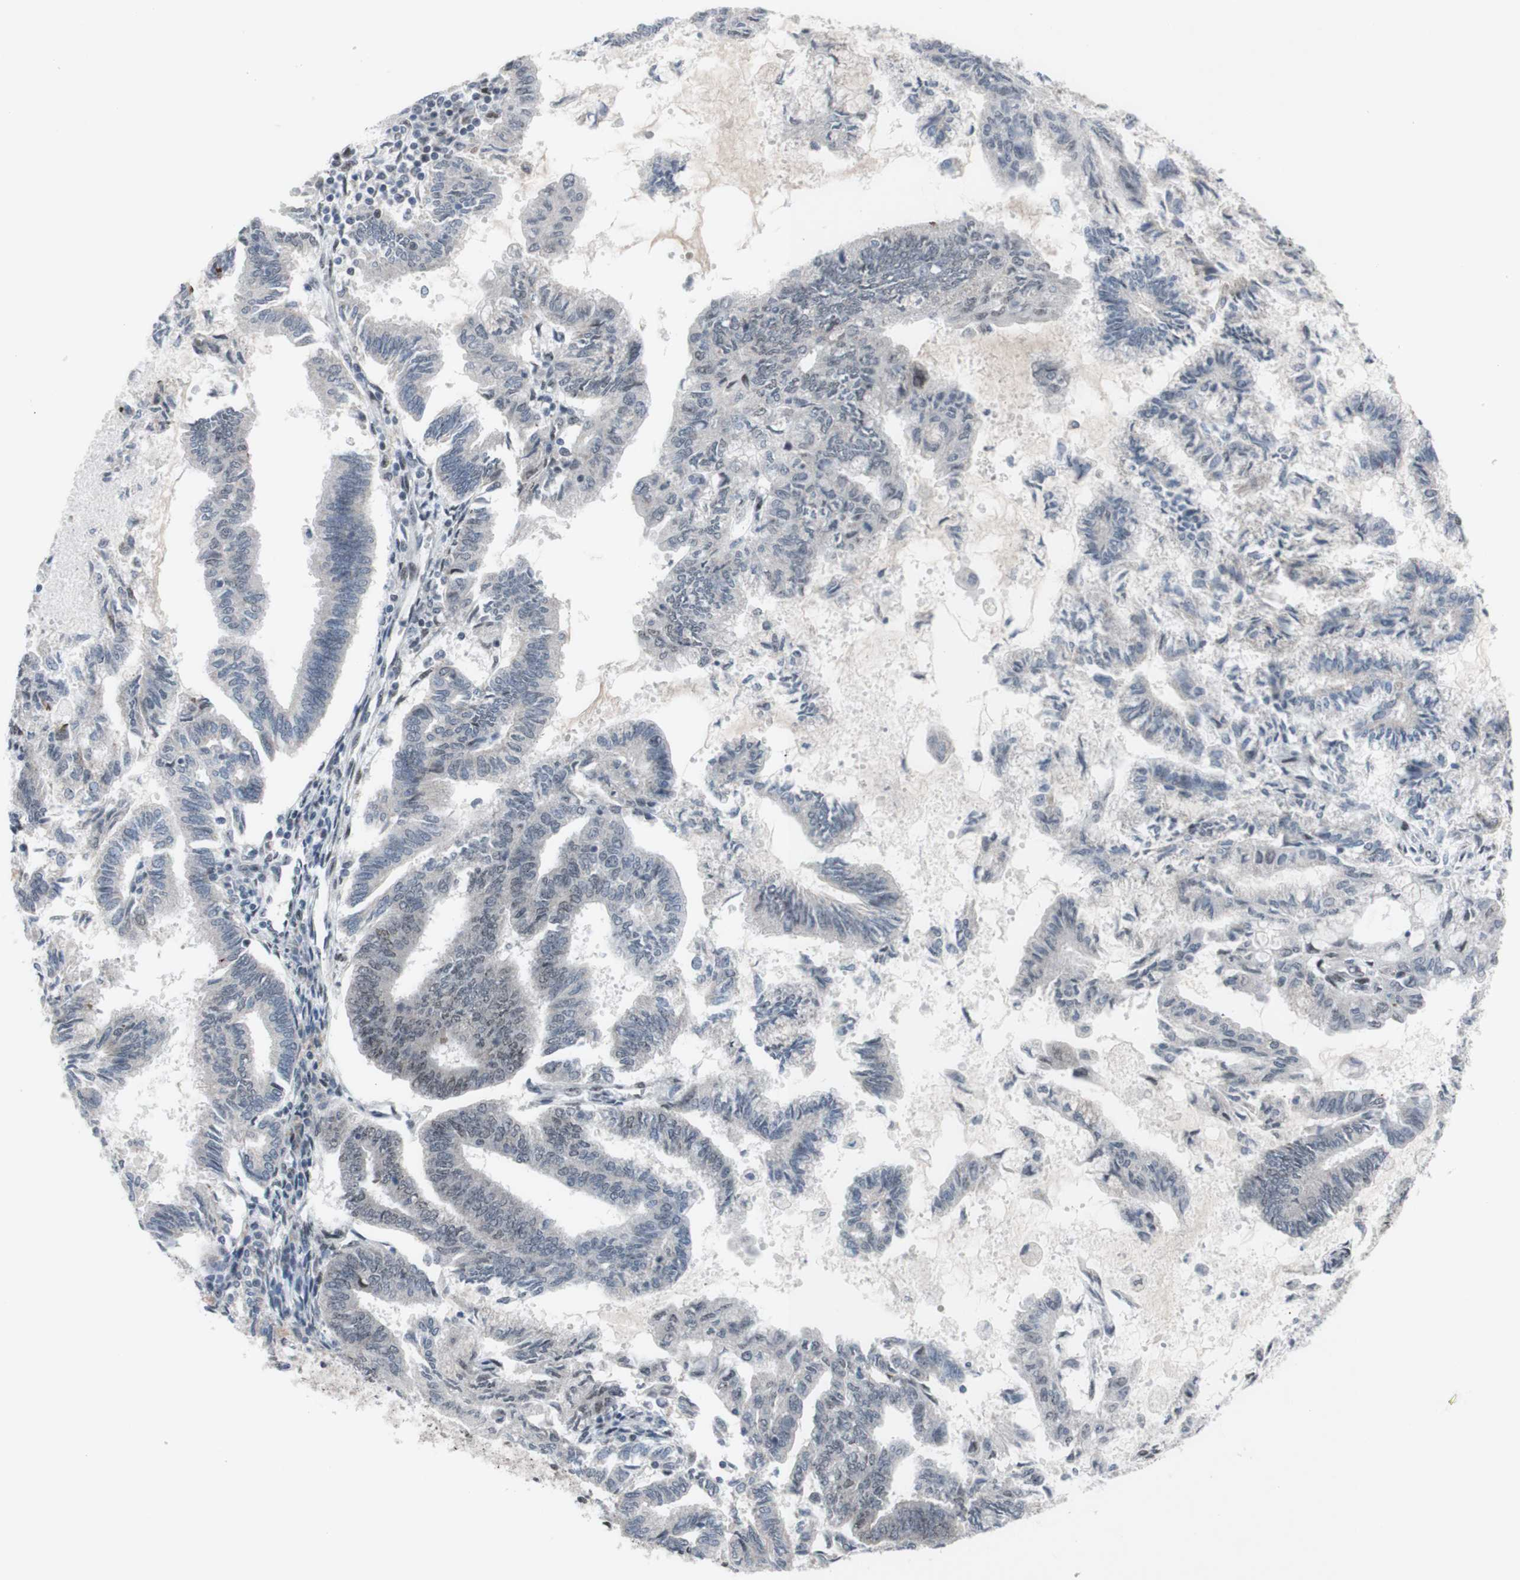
{"staining": {"intensity": "negative", "quantity": "none", "location": "none"}, "tissue": "endometrial cancer", "cell_type": "Tumor cells", "image_type": "cancer", "snomed": [{"axis": "morphology", "description": "Adenocarcinoma, NOS"}, {"axis": "topography", "description": "Endometrium"}], "caption": "High power microscopy histopathology image of an immunohistochemistry micrograph of endometrial cancer, revealing no significant expression in tumor cells.", "gene": "POLR1A", "patient": {"sex": "female", "age": 86}}